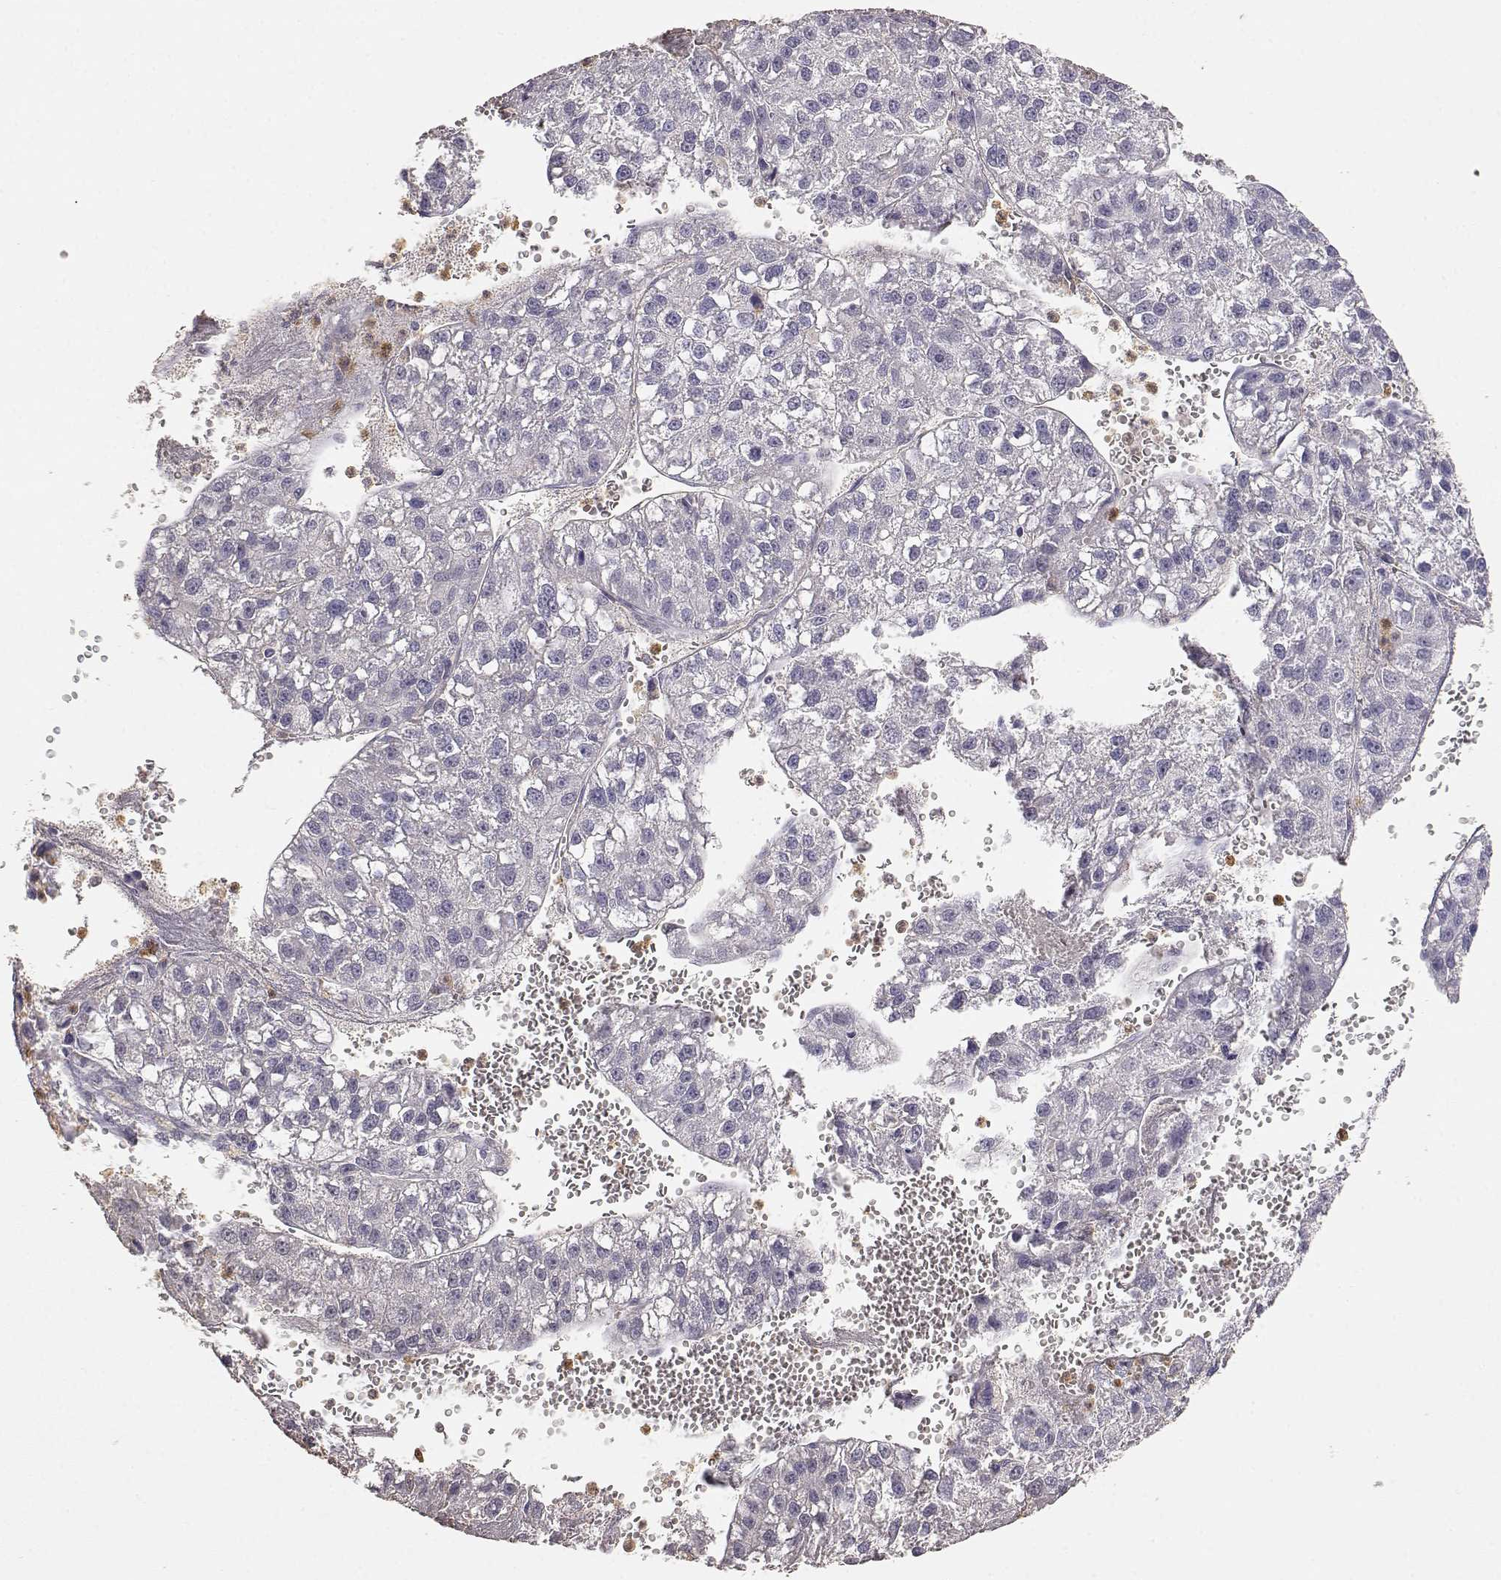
{"staining": {"intensity": "negative", "quantity": "none", "location": "none"}, "tissue": "liver cancer", "cell_type": "Tumor cells", "image_type": "cancer", "snomed": [{"axis": "morphology", "description": "Carcinoma, Hepatocellular, NOS"}, {"axis": "topography", "description": "Liver"}], "caption": "A high-resolution histopathology image shows immunohistochemistry staining of liver hepatocellular carcinoma, which reveals no significant positivity in tumor cells.", "gene": "TNFRSF10C", "patient": {"sex": "female", "age": 70}}